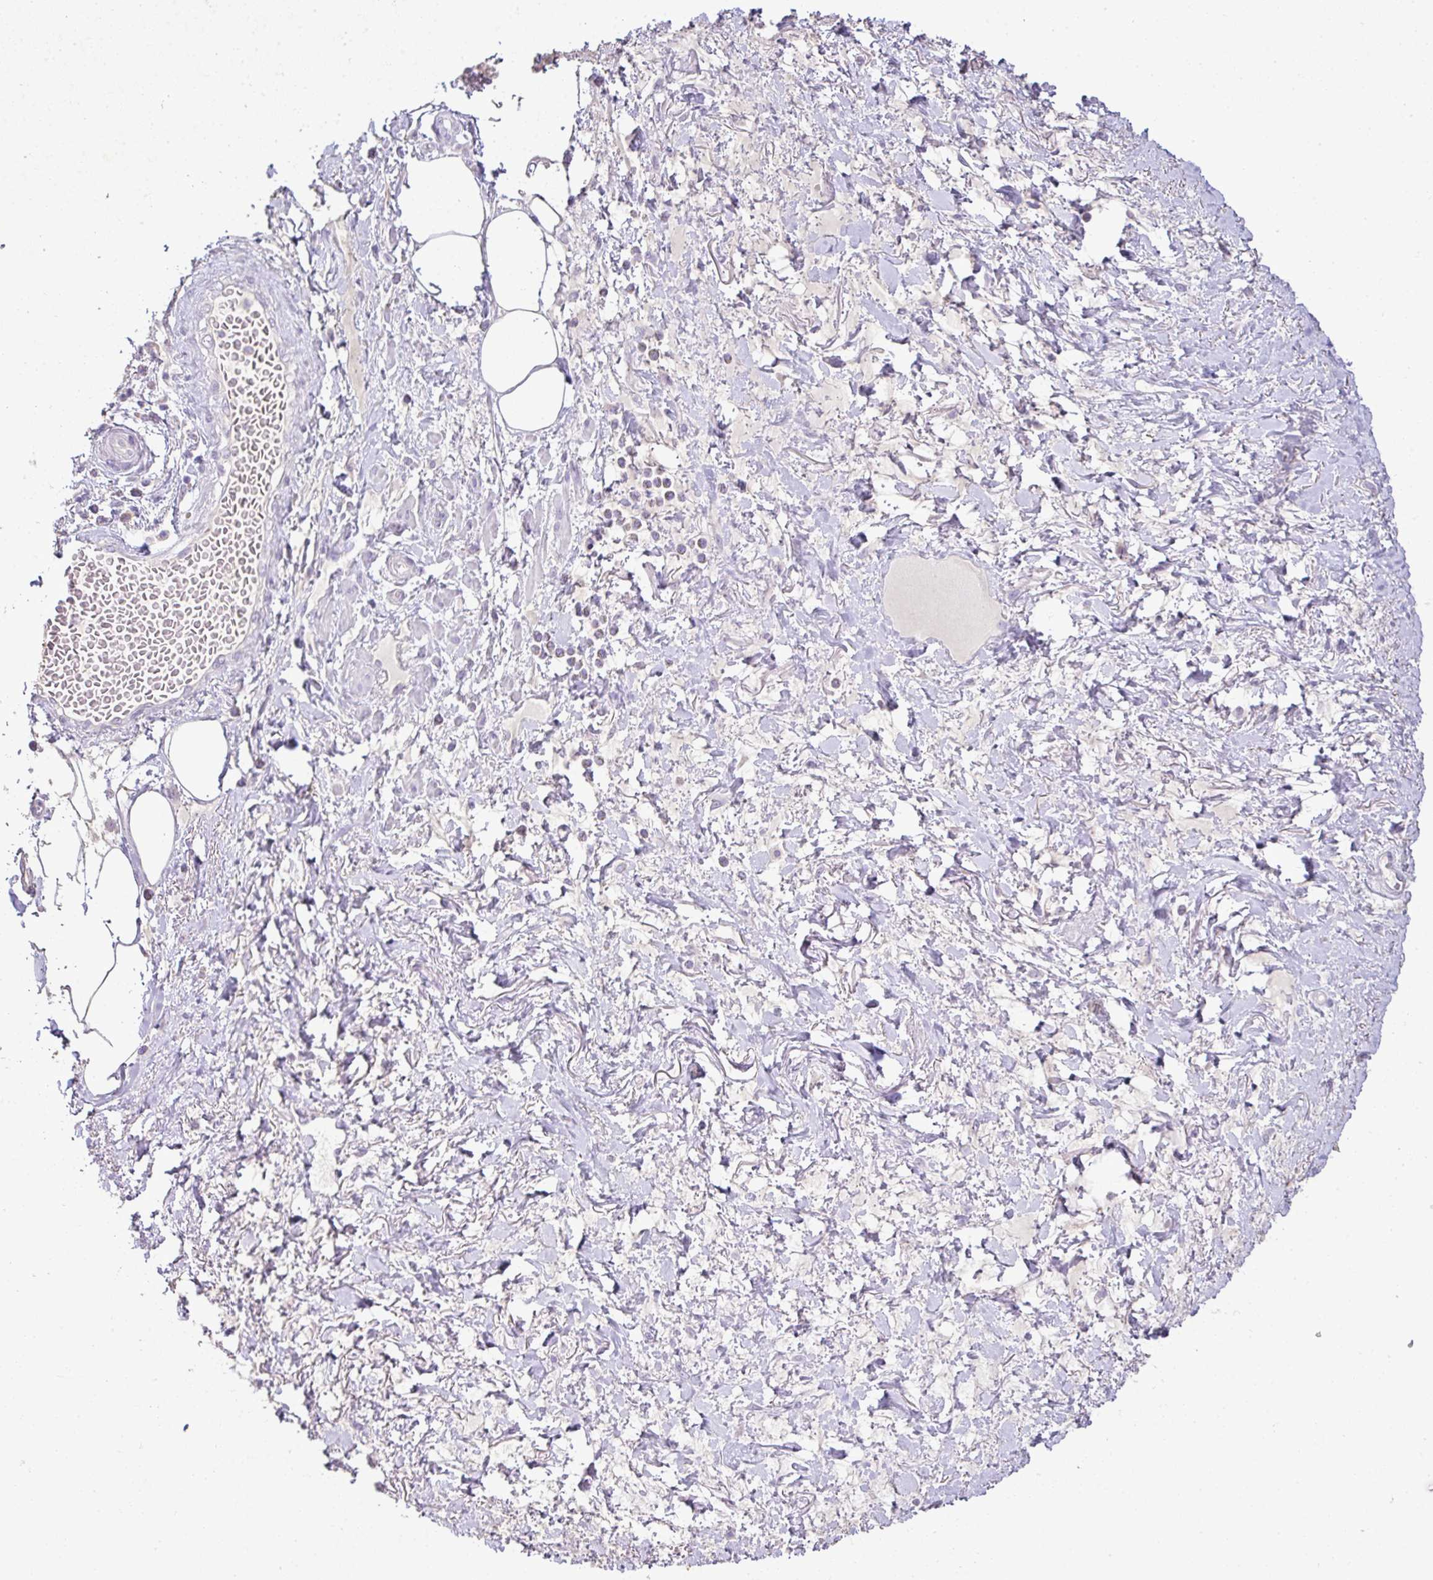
{"staining": {"intensity": "negative", "quantity": "none", "location": "none"}, "tissue": "adipose tissue", "cell_type": "Adipocytes", "image_type": "normal", "snomed": [{"axis": "morphology", "description": "Normal tissue, NOS"}, {"axis": "topography", "description": "Vagina"}, {"axis": "topography", "description": "Peripheral nerve tissue"}], "caption": "Adipocytes show no significant positivity in normal adipose tissue. (Brightfield microscopy of DAB immunohistochemistry at high magnification).", "gene": "CMPK1", "patient": {"sex": "female", "age": 71}}